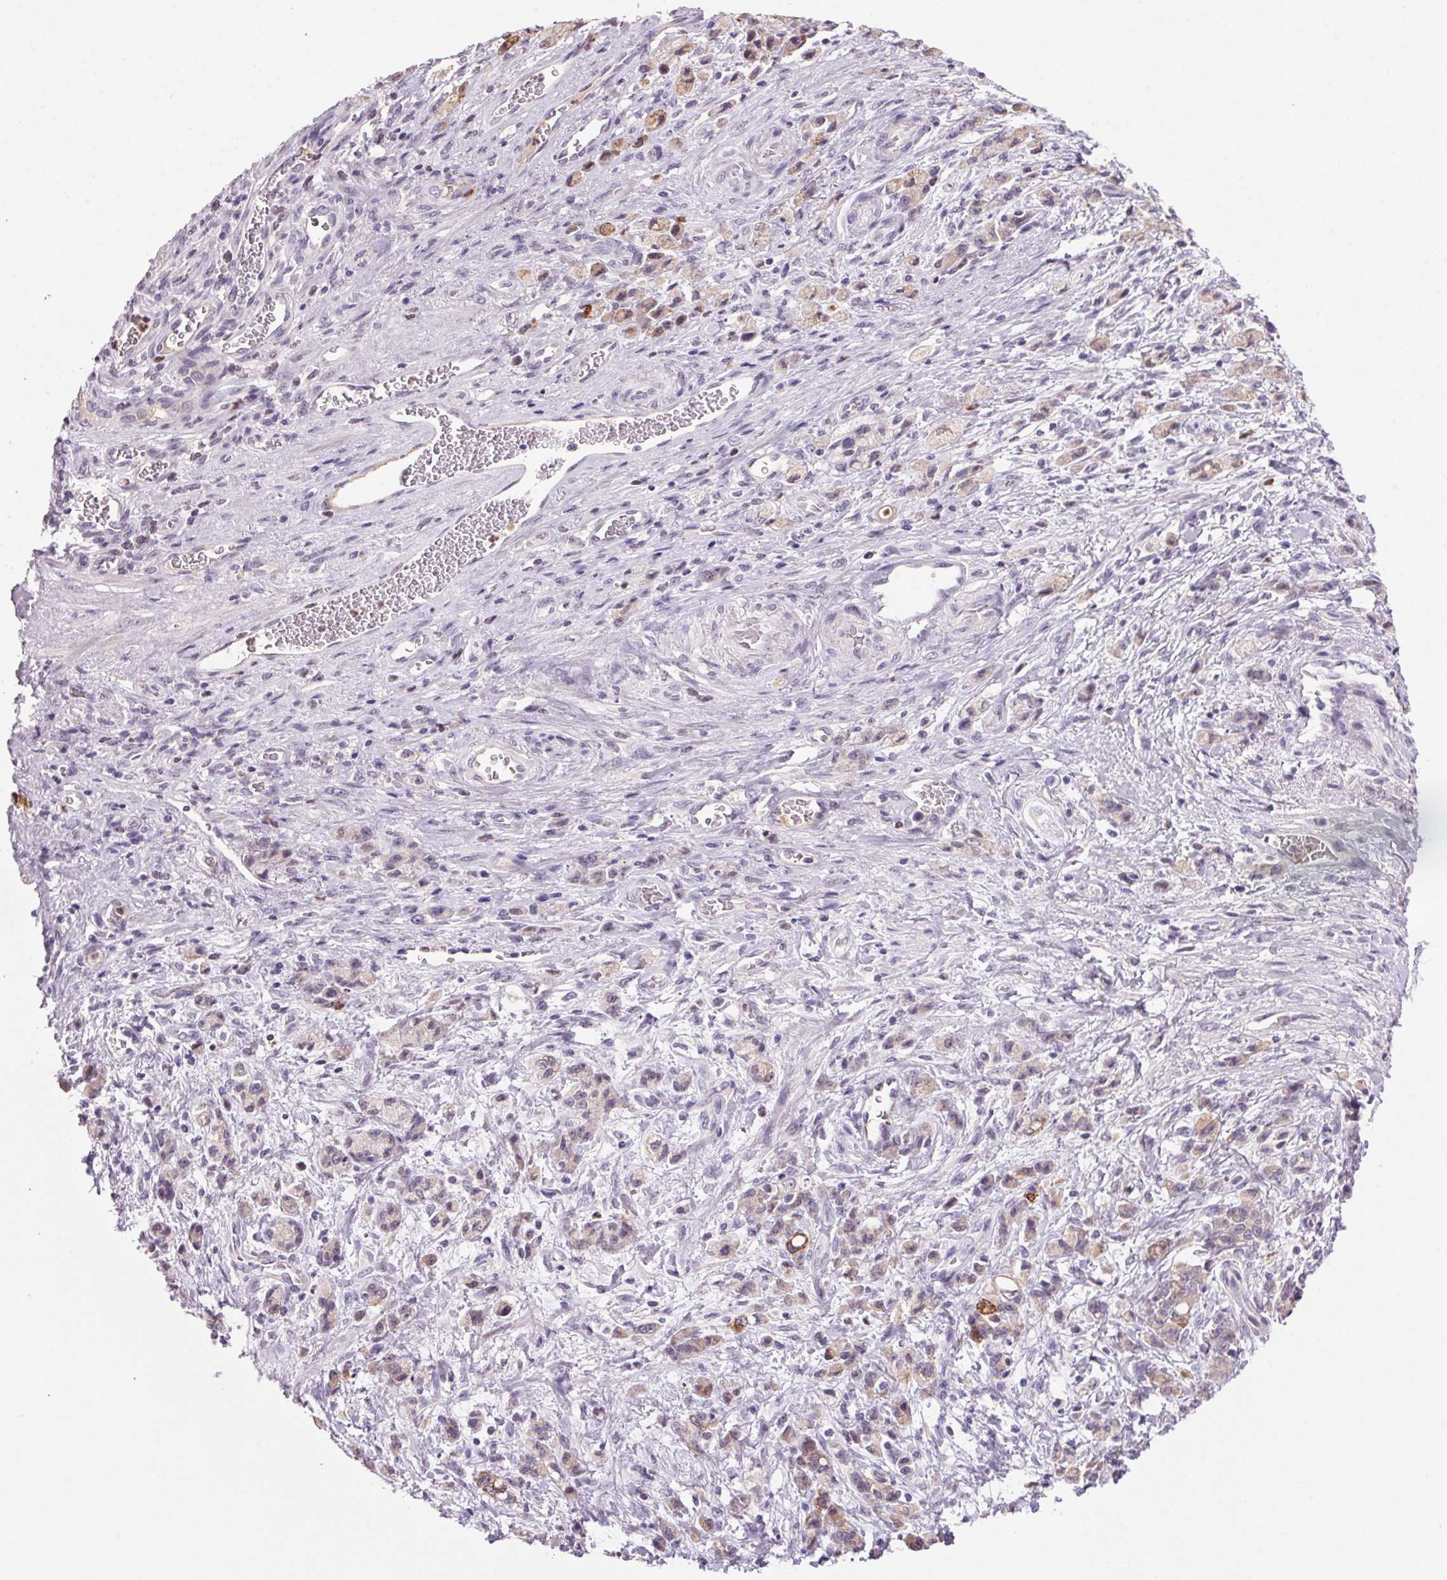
{"staining": {"intensity": "weak", "quantity": "<25%", "location": "cytoplasmic/membranous"}, "tissue": "stomach cancer", "cell_type": "Tumor cells", "image_type": "cancer", "snomed": [{"axis": "morphology", "description": "Adenocarcinoma, NOS"}, {"axis": "topography", "description": "Stomach"}], "caption": "The image exhibits no significant expression in tumor cells of stomach cancer. (DAB immunohistochemistry visualized using brightfield microscopy, high magnification).", "gene": "TRDN", "patient": {"sex": "male", "age": 77}}